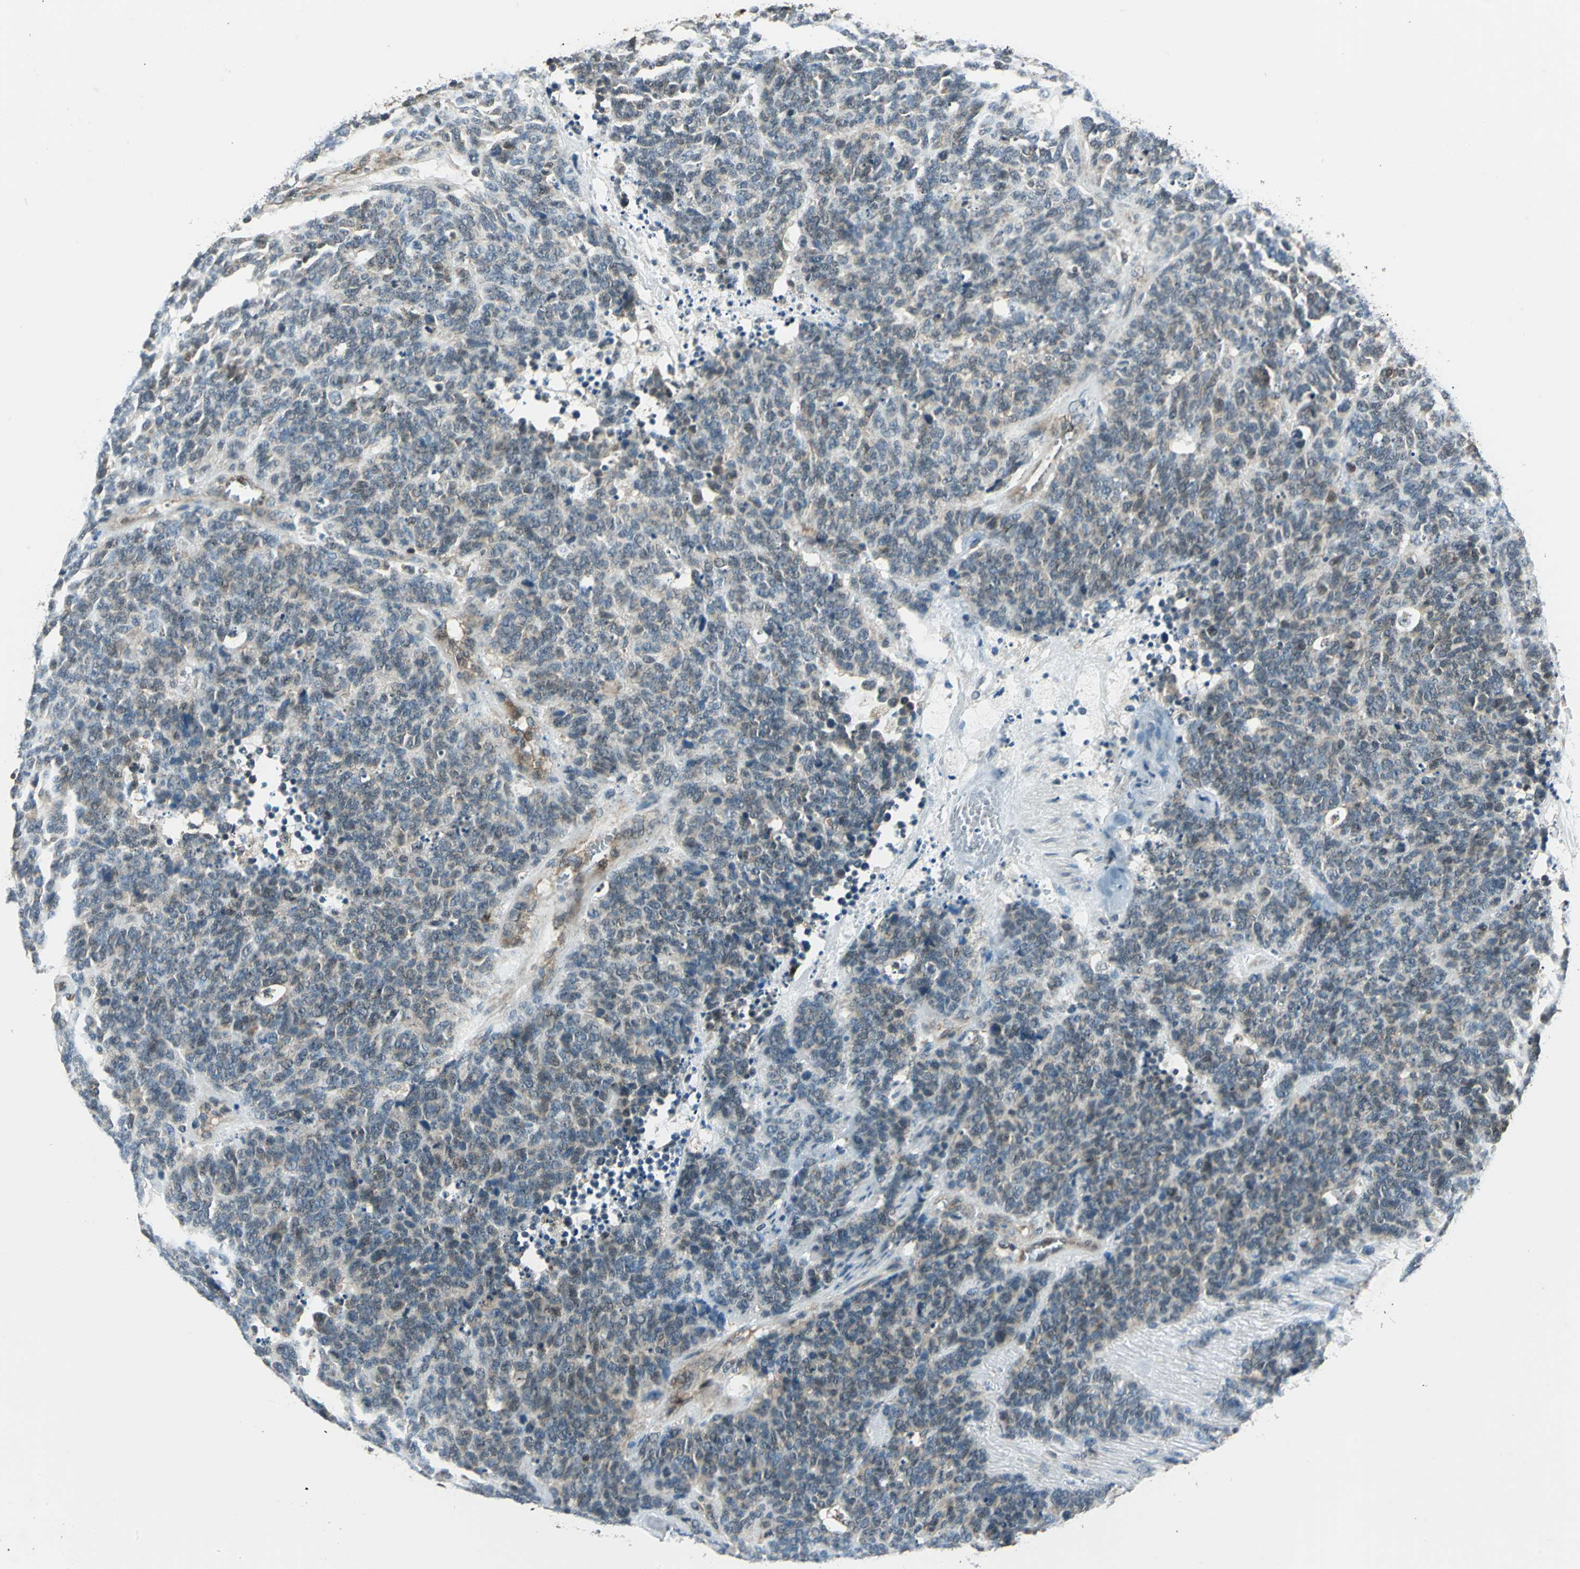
{"staining": {"intensity": "weak", "quantity": ">75%", "location": "cytoplasmic/membranous"}, "tissue": "lung cancer", "cell_type": "Tumor cells", "image_type": "cancer", "snomed": [{"axis": "morphology", "description": "Neoplasm, malignant, NOS"}, {"axis": "topography", "description": "Lung"}], "caption": "This image displays IHC staining of human lung cancer (neoplasm (malignant)), with low weak cytoplasmic/membranous staining in about >75% of tumor cells.", "gene": "NUDT2", "patient": {"sex": "female", "age": 58}}